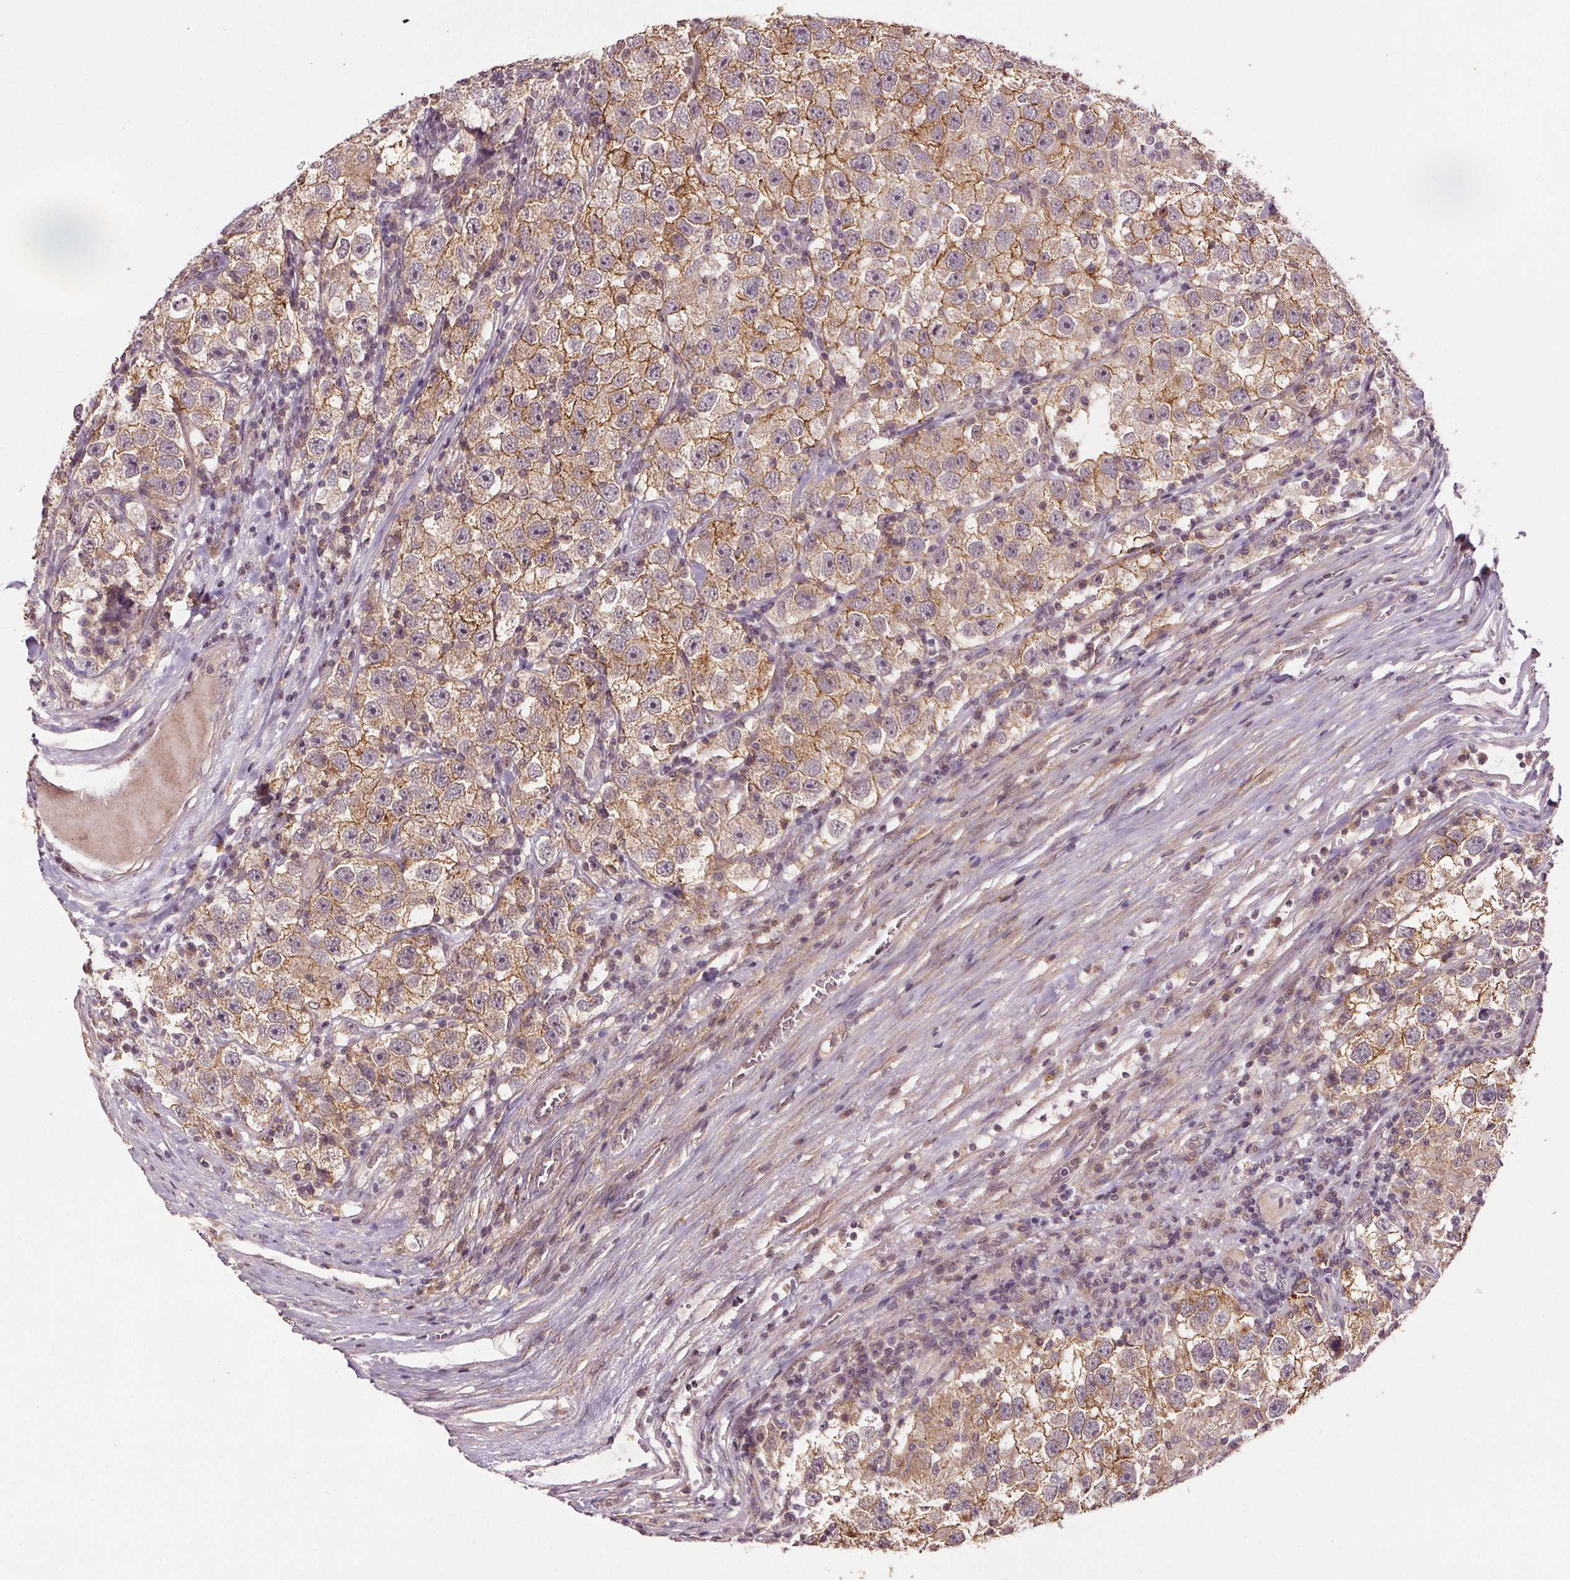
{"staining": {"intensity": "moderate", "quantity": ">75%", "location": "cytoplasmic/membranous"}, "tissue": "testis cancer", "cell_type": "Tumor cells", "image_type": "cancer", "snomed": [{"axis": "morphology", "description": "Seminoma, NOS"}, {"axis": "topography", "description": "Testis"}], "caption": "Immunohistochemical staining of testis cancer shows medium levels of moderate cytoplasmic/membranous protein positivity in approximately >75% of tumor cells. The staining was performed using DAB to visualize the protein expression in brown, while the nuclei were stained in blue with hematoxylin (Magnification: 20x).", "gene": "EPHB3", "patient": {"sex": "male", "age": 26}}